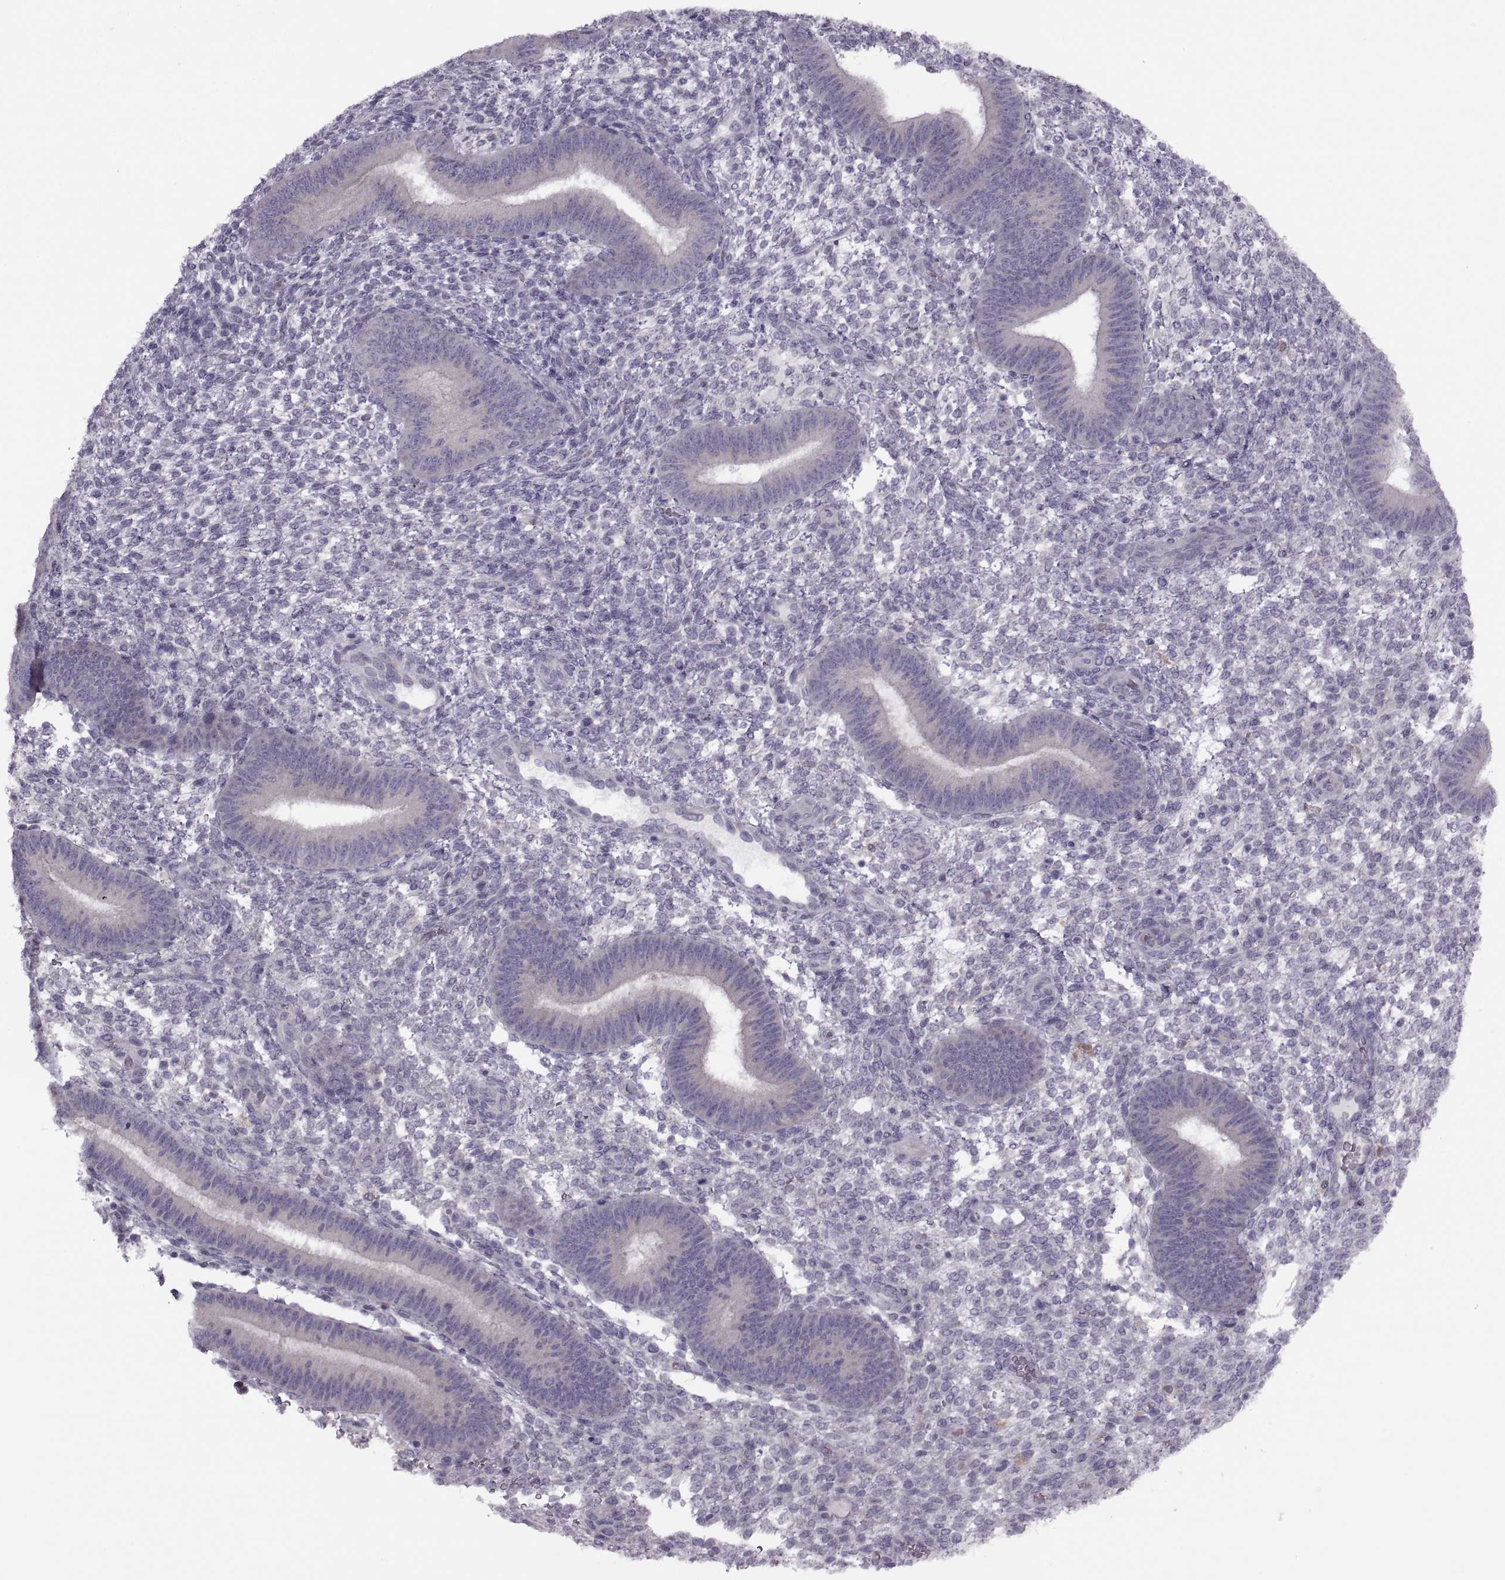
{"staining": {"intensity": "negative", "quantity": "none", "location": "none"}, "tissue": "endometrium", "cell_type": "Cells in endometrial stroma", "image_type": "normal", "snomed": [{"axis": "morphology", "description": "Normal tissue, NOS"}, {"axis": "topography", "description": "Endometrium"}], "caption": "Benign endometrium was stained to show a protein in brown. There is no significant positivity in cells in endometrial stroma.", "gene": "H2AP", "patient": {"sex": "female", "age": 39}}